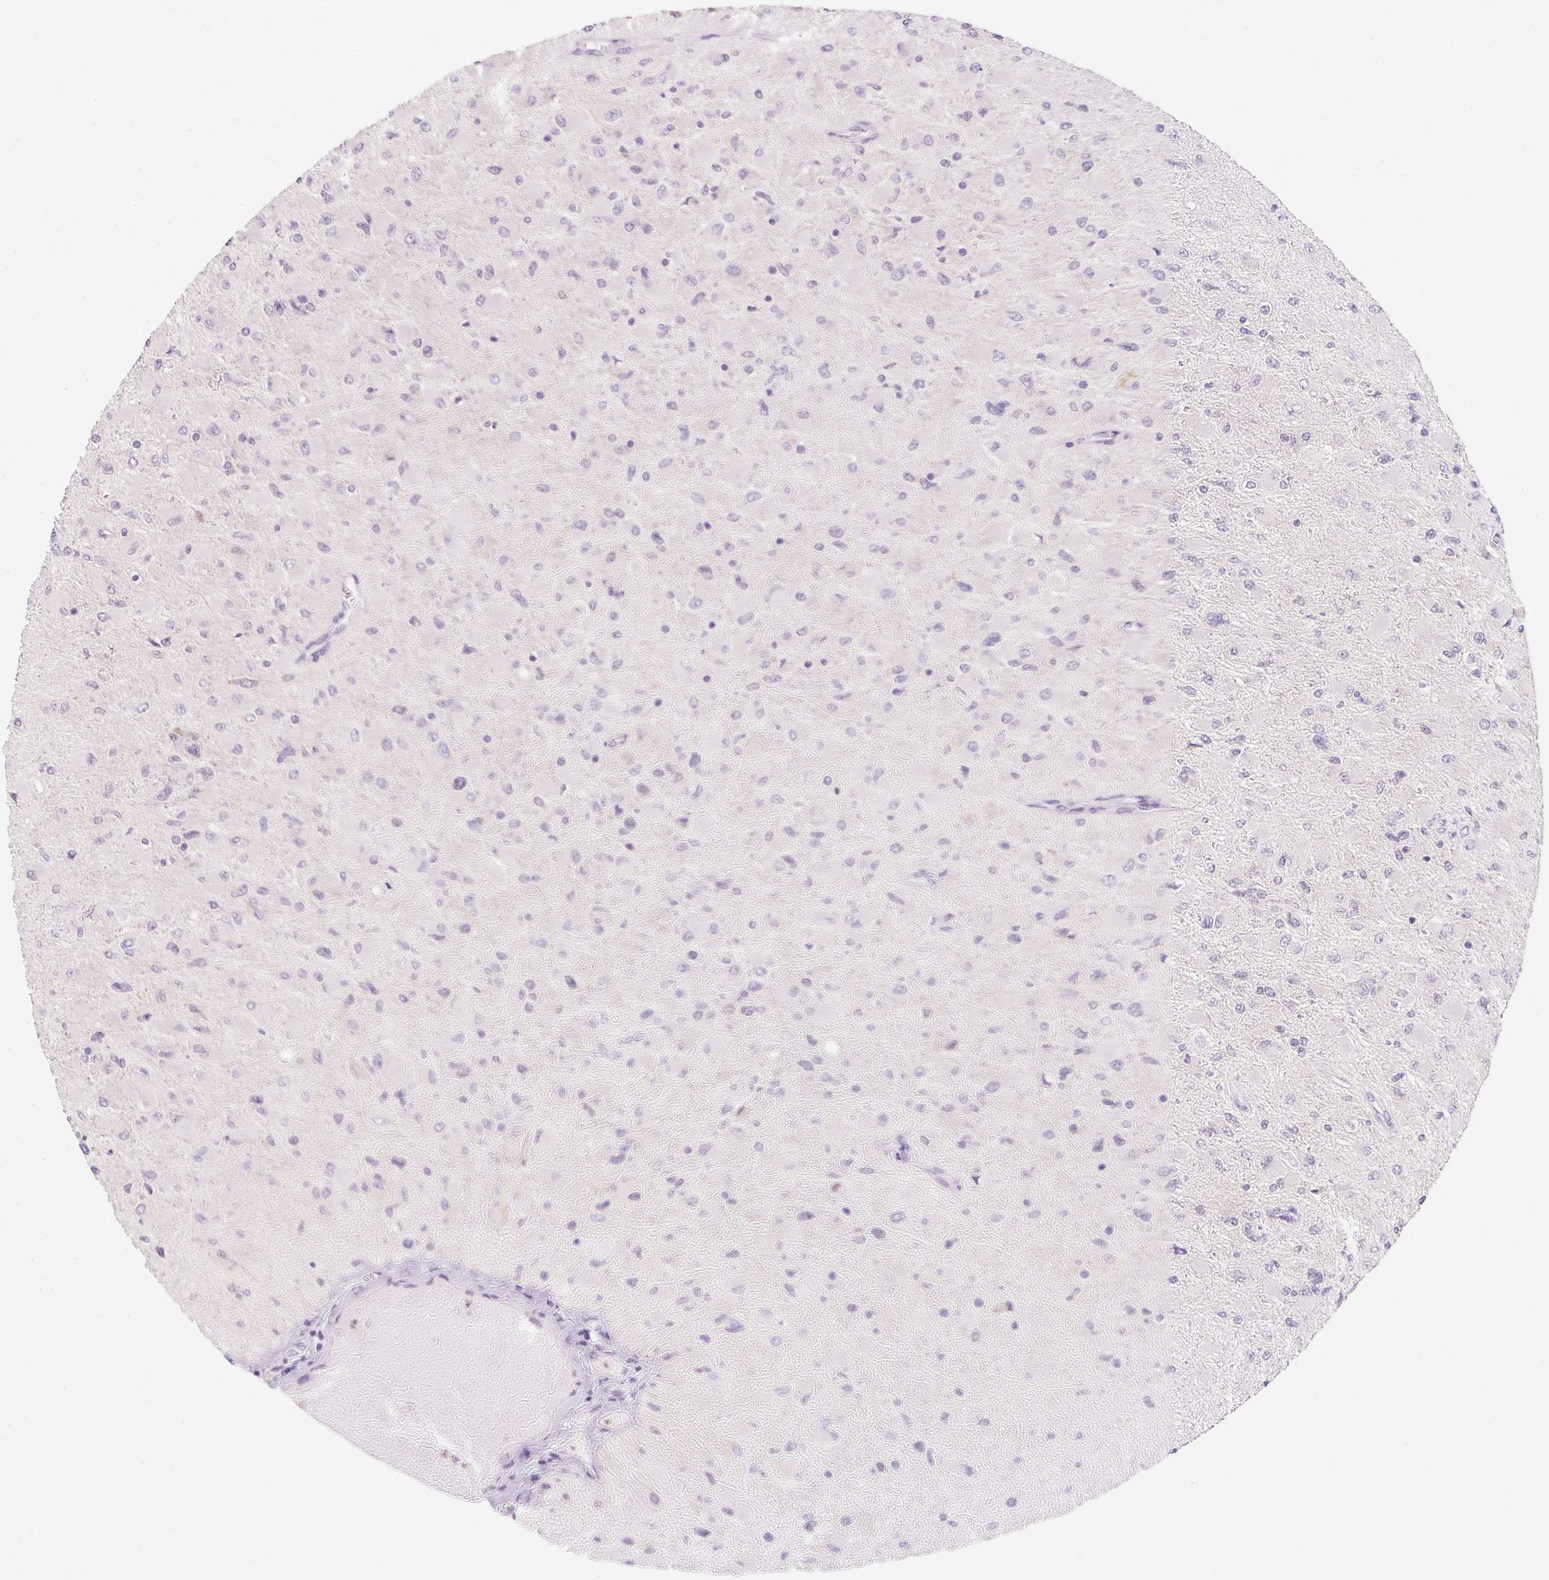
{"staining": {"intensity": "negative", "quantity": "none", "location": "none"}, "tissue": "glioma", "cell_type": "Tumor cells", "image_type": "cancer", "snomed": [{"axis": "morphology", "description": "Glioma, malignant, High grade"}, {"axis": "topography", "description": "Cerebral cortex"}], "caption": "The image shows no significant staining in tumor cells of glioma.", "gene": "DPPA5", "patient": {"sex": "female", "age": 36}}